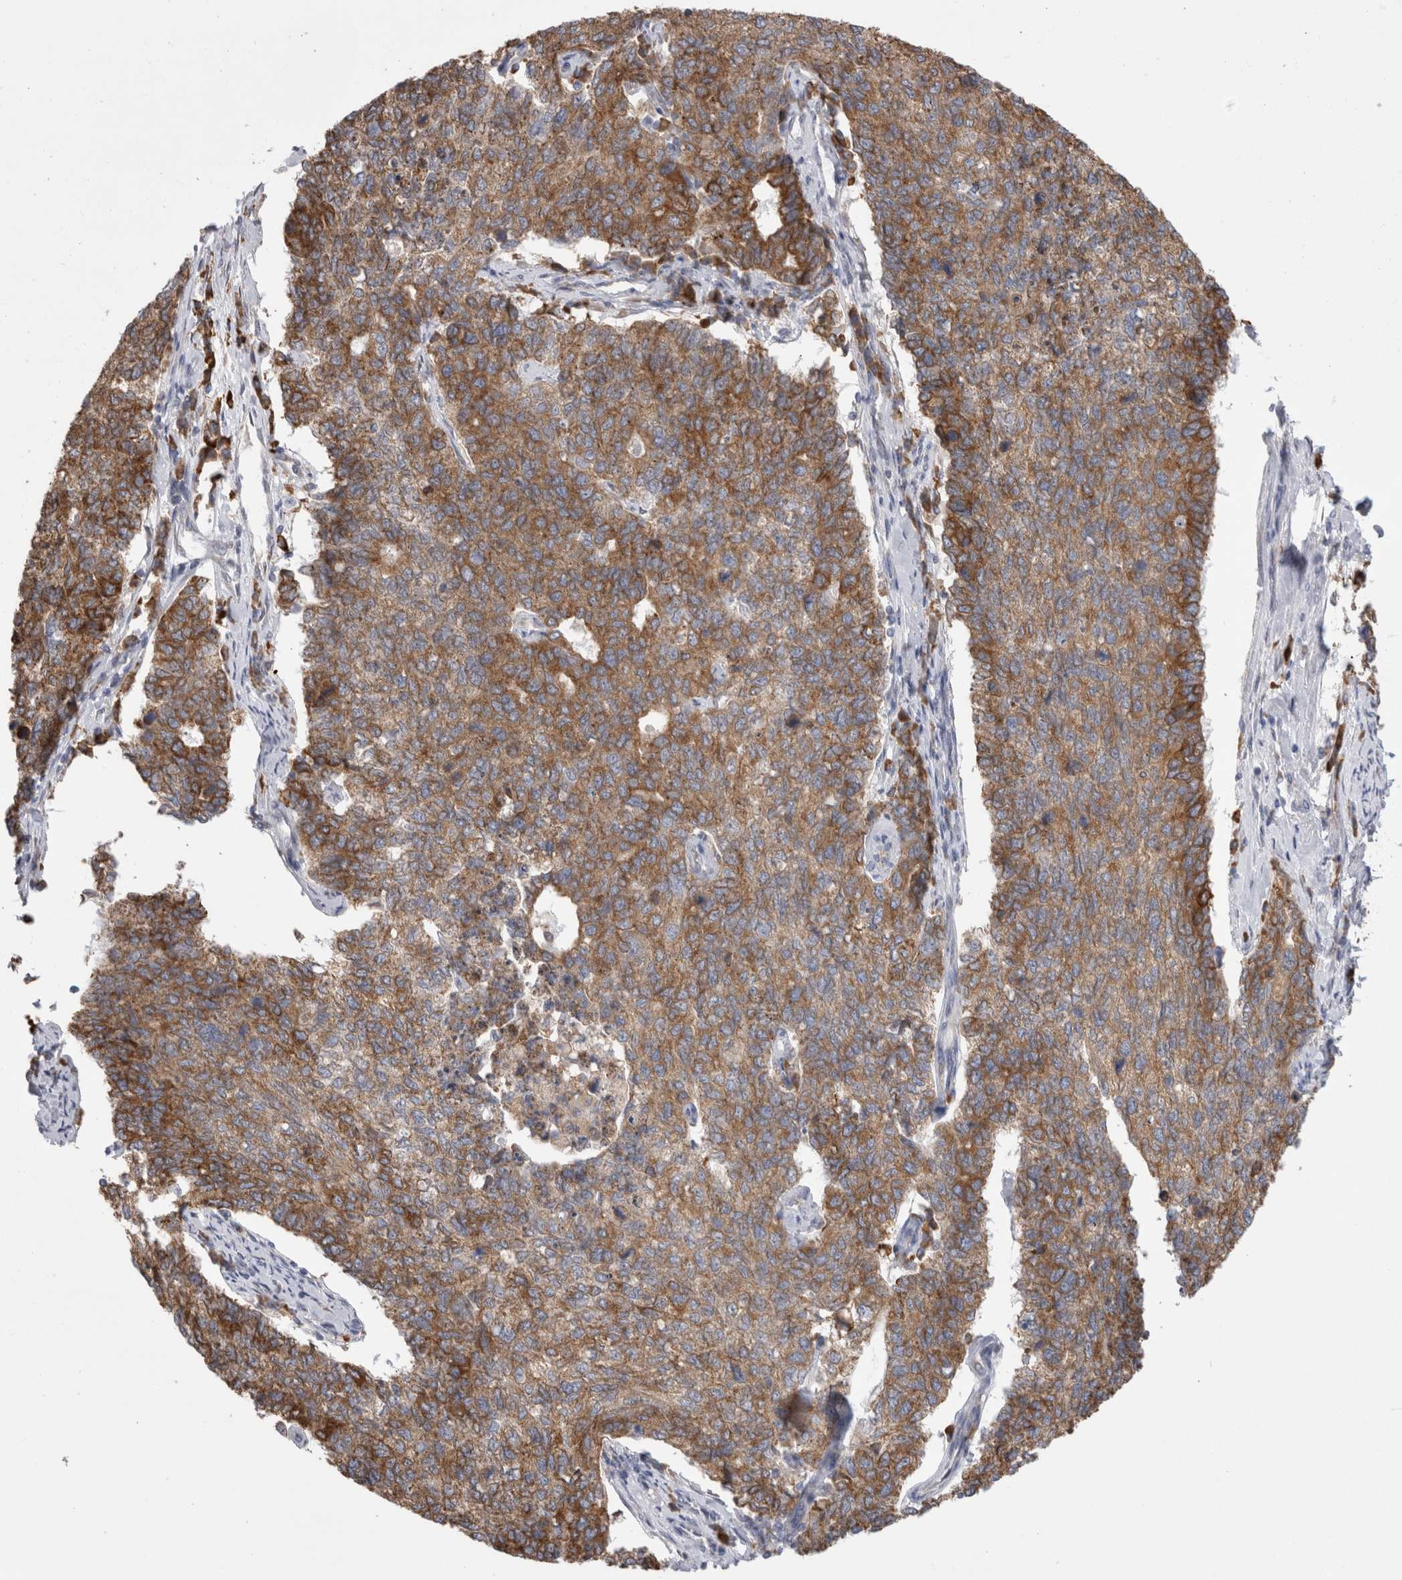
{"staining": {"intensity": "moderate", "quantity": ">75%", "location": "cytoplasmic/membranous"}, "tissue": "cervical cancer", "cell_type": "Tumor cells", "image_type": "cancer", "snomed": [{"axis": "morphology", "description": "Squamous cell carcinoma, NOS"}, {"axis": "topography", "description": "Cervix"}], "caption": "Cervical cancer (squamous cell carcinoma) tissue displays moderate cytoplasmic/membranous expression in approximately >75% of tumor cells", "gene": "ZNF341", "patient": {"sex": "female", "age": 63}}